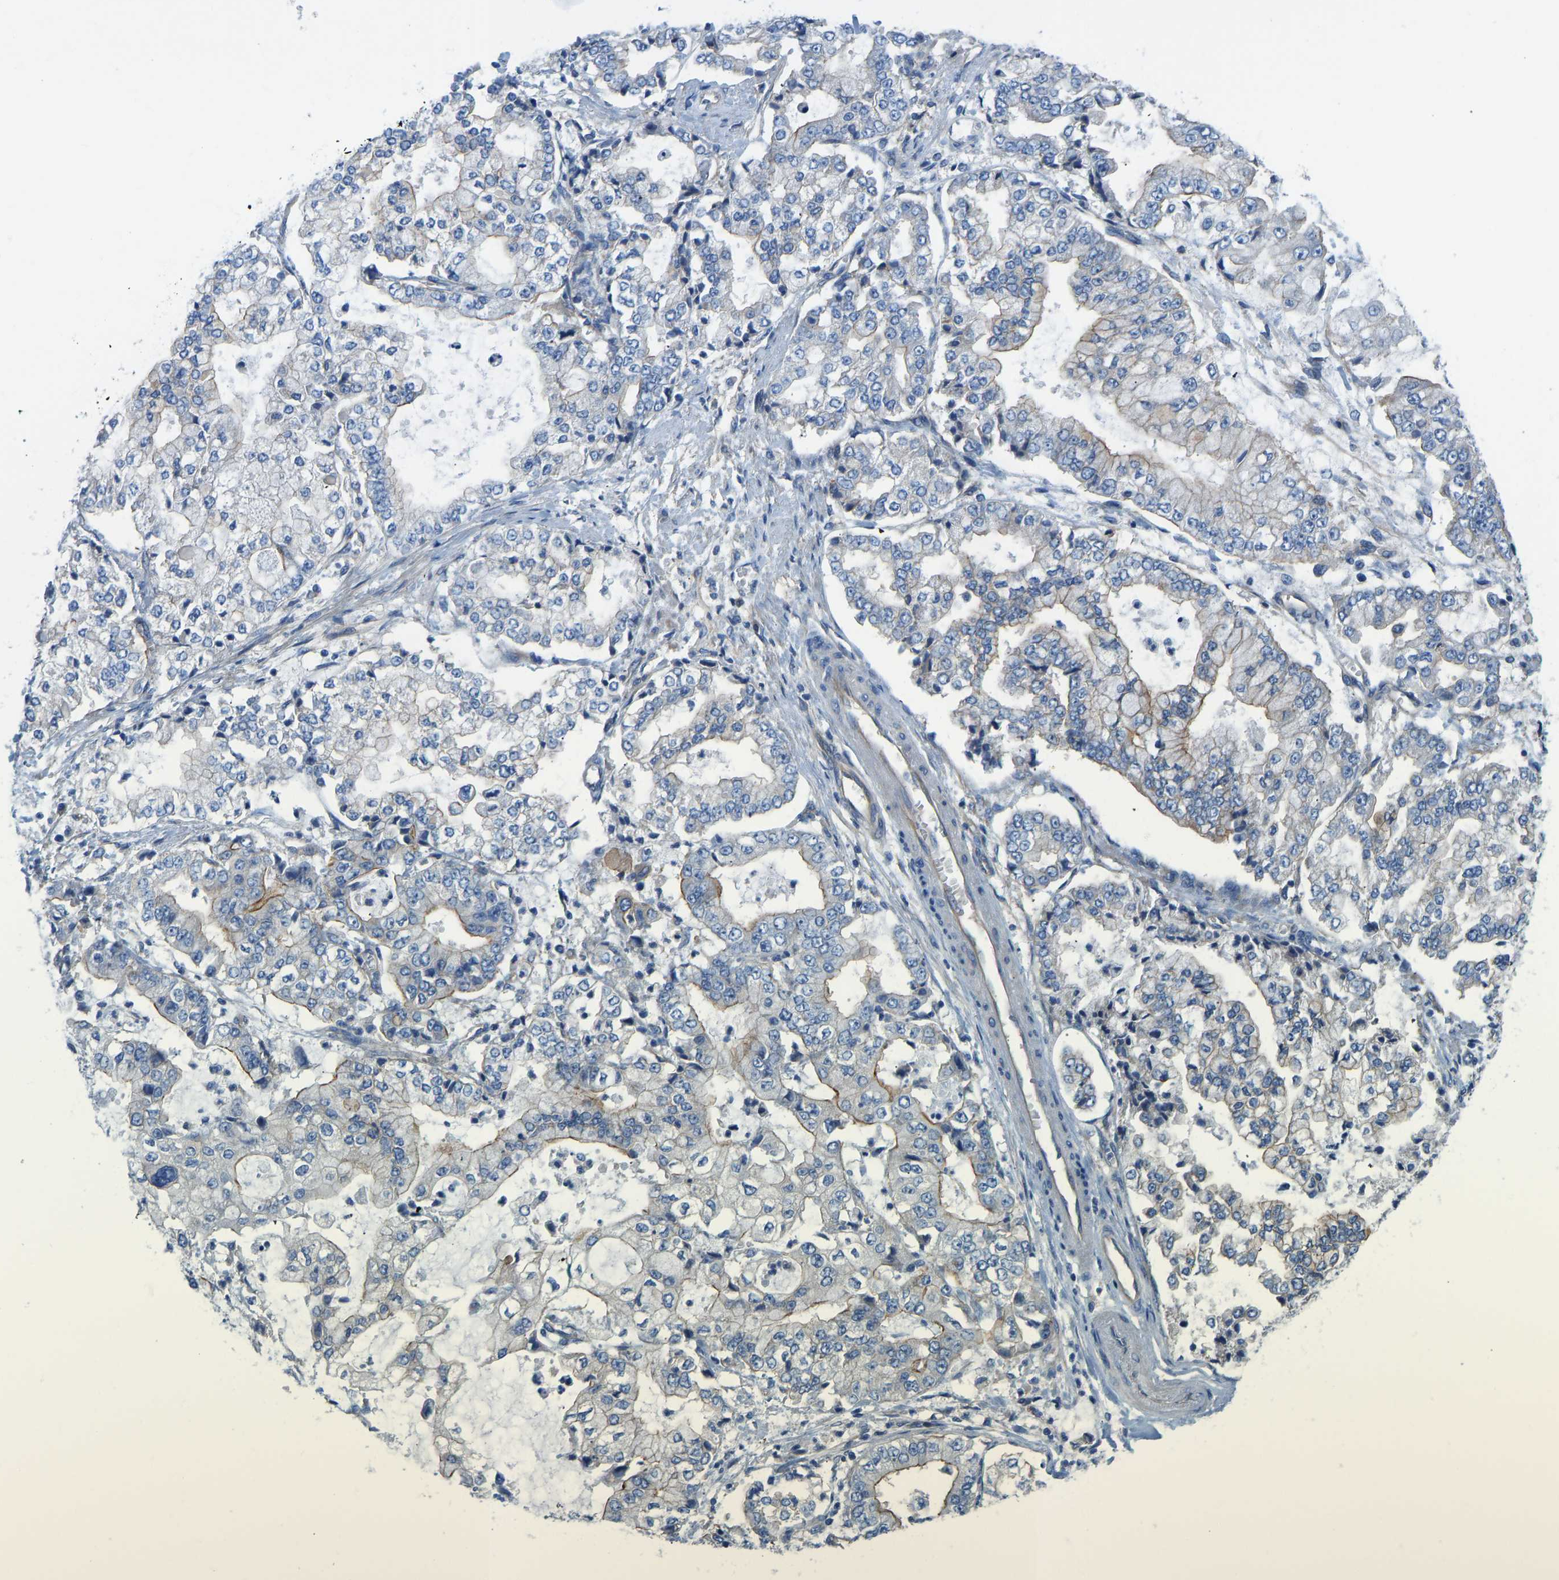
{"staining": {"intensity": "moderate", "quantity": "<25%", "location": "cytoplasmic/membranous"}, "tissue": "stomach cancer", "cell_type": "Tumor cells", "image_type": "cancer", "snomed": [{"axis": "morphology", "description": "Adenocarcinoma, NOS"}, {"axis": "topography", "description": "Stomach"}], "caption": "An immunohistochemistry photomicrograph of neoplastic tissue is shown. Protein staining in brown shows moderate cytoplasmic/membranous positivity in stomach cancer (adenocarcinoma) within tumor cells.", "gene": "CHAD", "patient": {"sex": "male", "age": 76}}